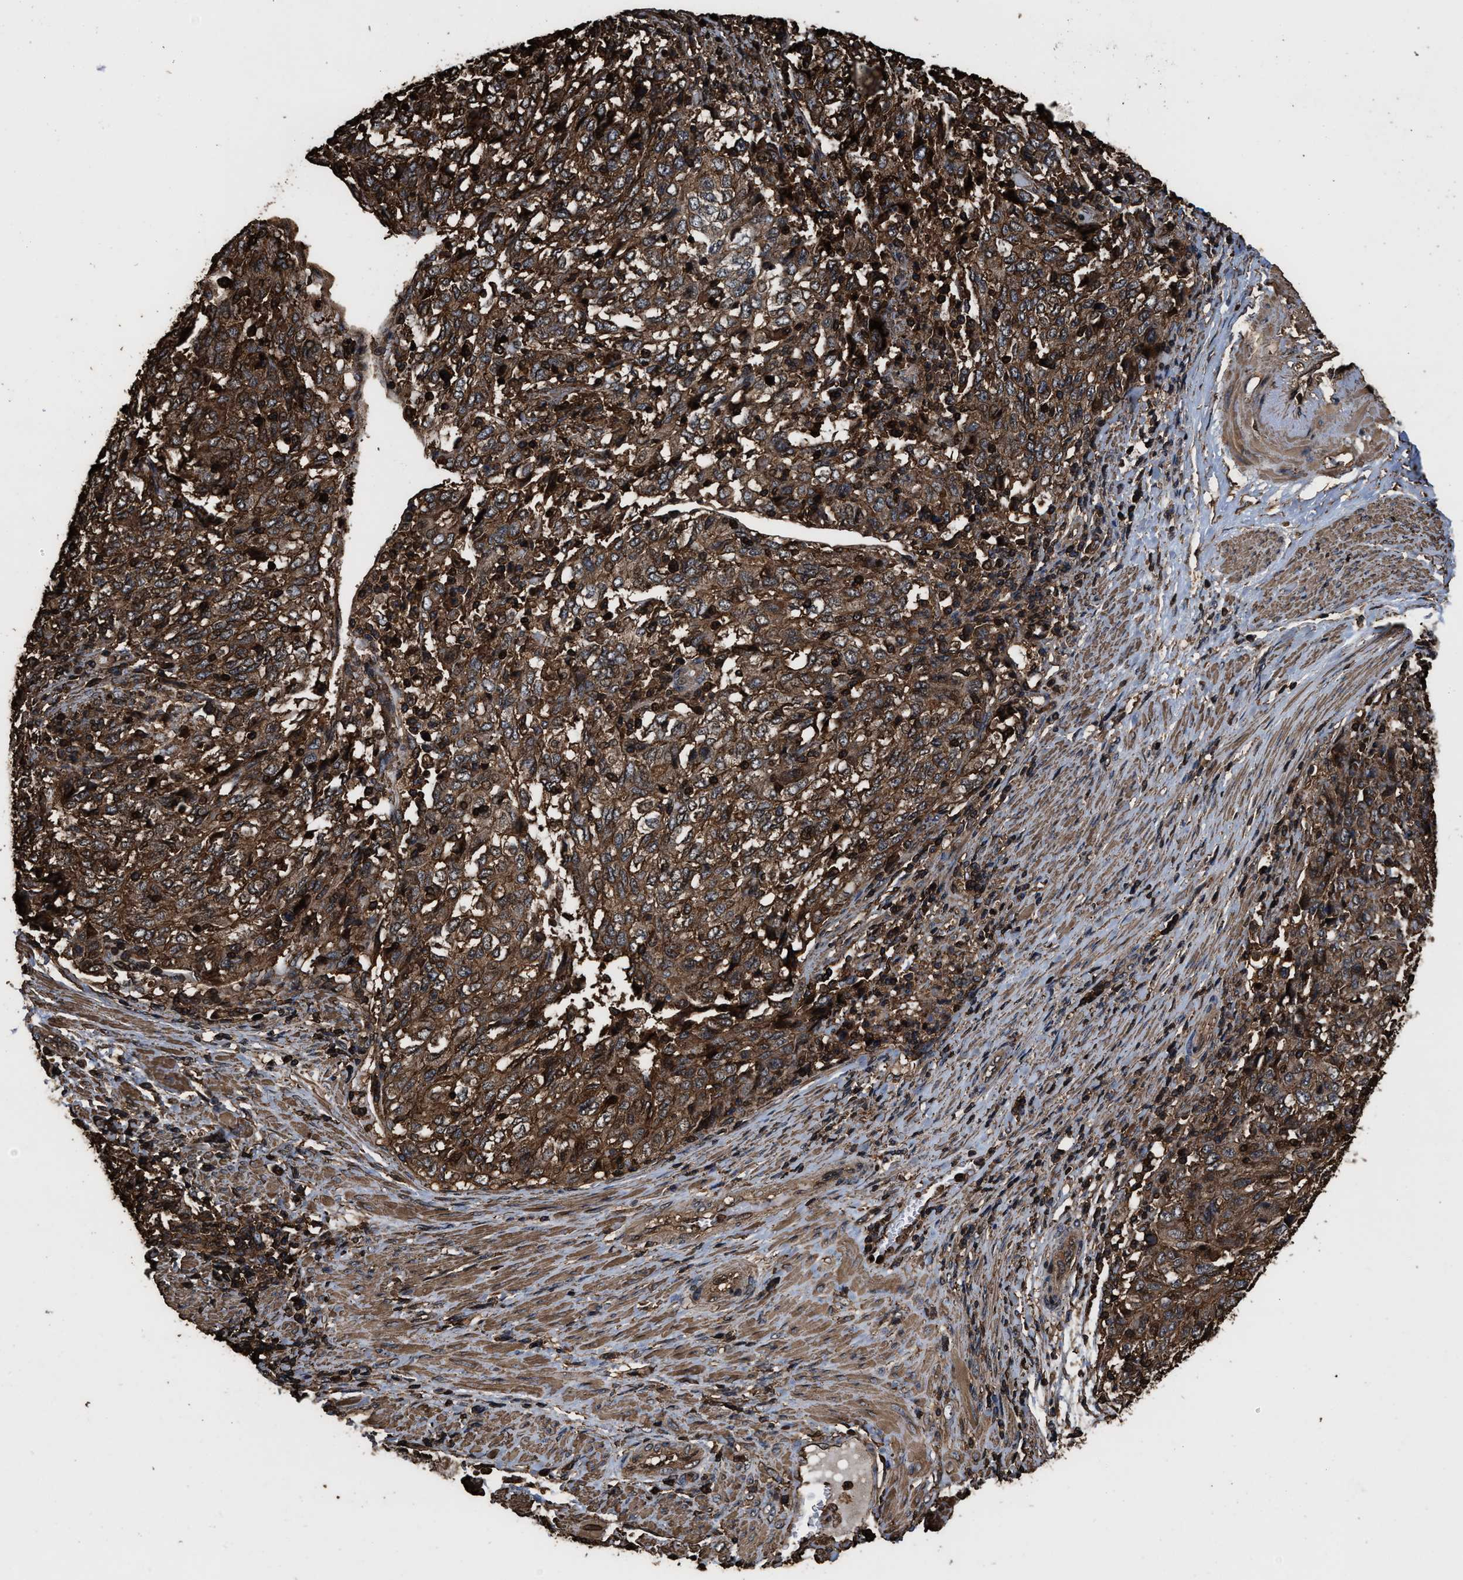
{"staining": {"intensity": "strong", "quantity": ">75%", "location": "cytoplasmic/membranous"}, "tissue": "endometrial cancer", "cell_type": "Tumor cells", "image_type": "cancer", "snomed": [{"axis": "morphology", "description": "Adenocarcinoma, NOS"}, {"axis": "topography", "description": "Endometrium"}], "caption": "Approximately >75% of tumor cells in endometrial adenocarcinoma display strong cytoplasmic/membranous protein expression as visualized by brown immunohistochemical staining.", "gene": "KBTBD2", "patient": {"sex": "female", "age": 80}}